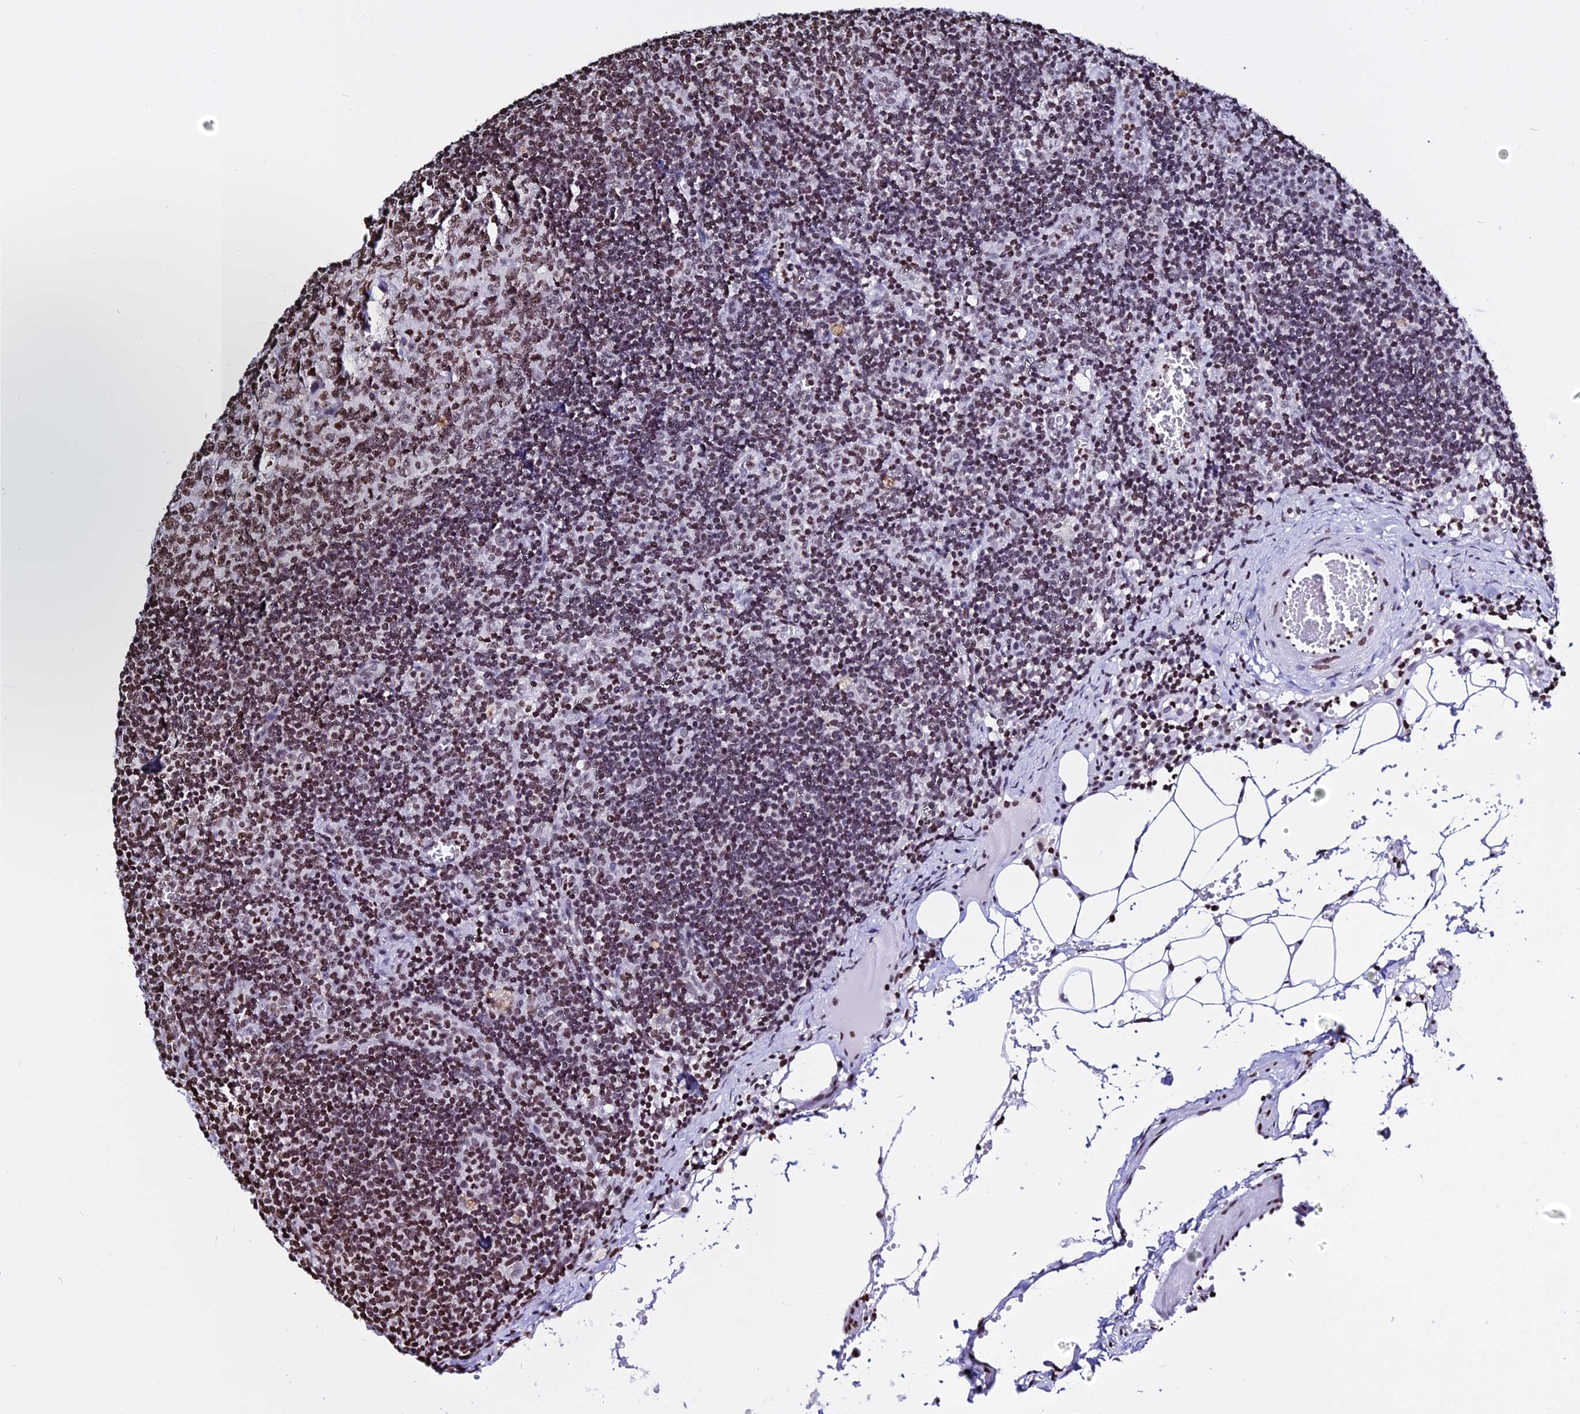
{"staining": {"intensity": "moderate", "quantity": ">75%", "location": "nuclear"}, "tissue": "lymph node", "cell_type": "Germinal center cells", "image_type": "normal", "snomed": [{"axis": "morphology", "description": "Normal tissue, NOS"}, {"axis": "topography", "description": "Lymph node"}], "caption": "Immunohistochemistry of normal human lymph node displays medium levels of moderate nuclear positivity in about >75% of germinal center cells.", "gene": "ENSG00000282988", "patient": {"sex": "female", "age": 27}}